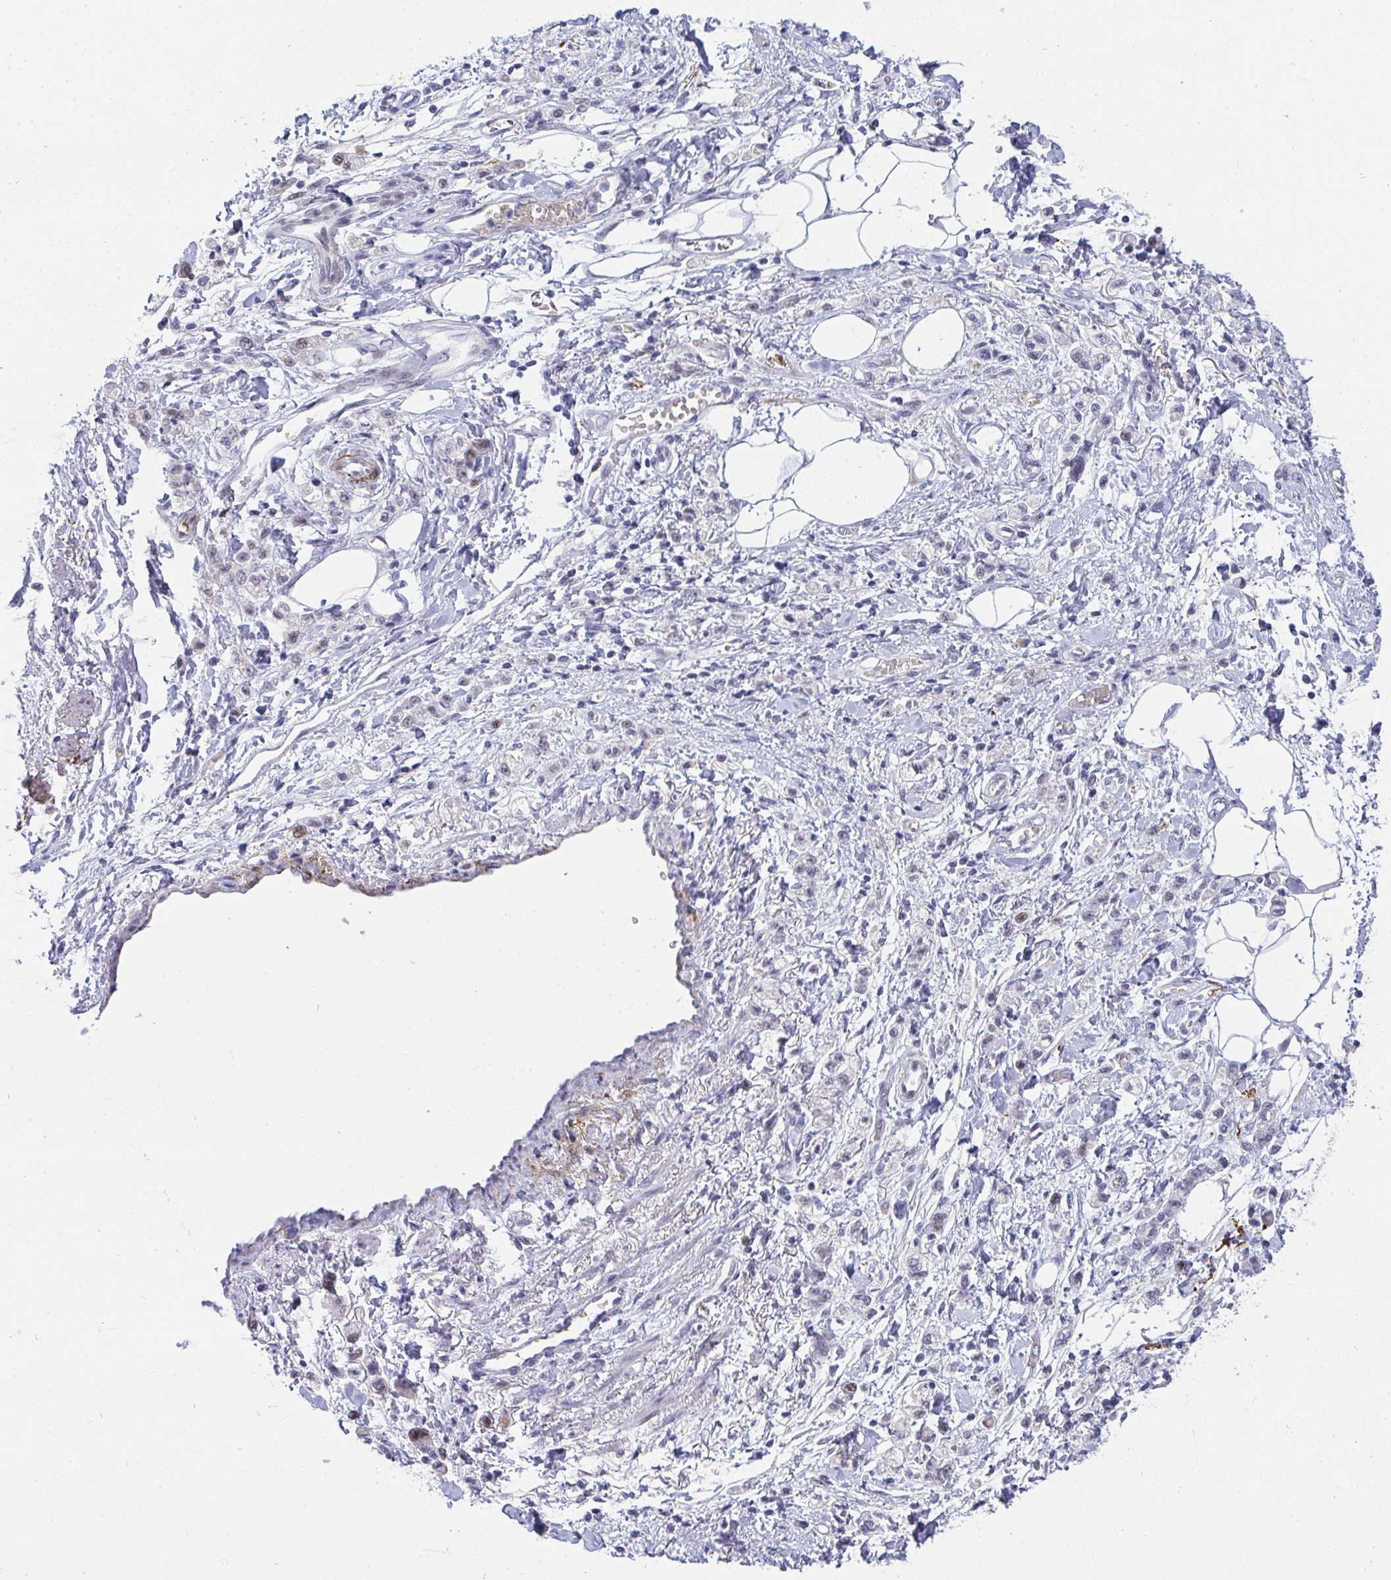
{"staining": {"intensity": "negative", "quantity": "none", "location": "none"}, "tissue": "stomach cancer", "cell_type": "Tumor cells", "image_type": "cancer", "snomed": [{"axis": "morphology", "description": "Adenocarcinoma, NOS"}, {"axis": "topography", "description": "Stomach"}], "caption": "A photomicrograph of human stomach cancer (adenocarcinoma) is negative for staining in tumor cells.", "gene": "TNMD", "patient": {"sex": "male", "age": 77}}